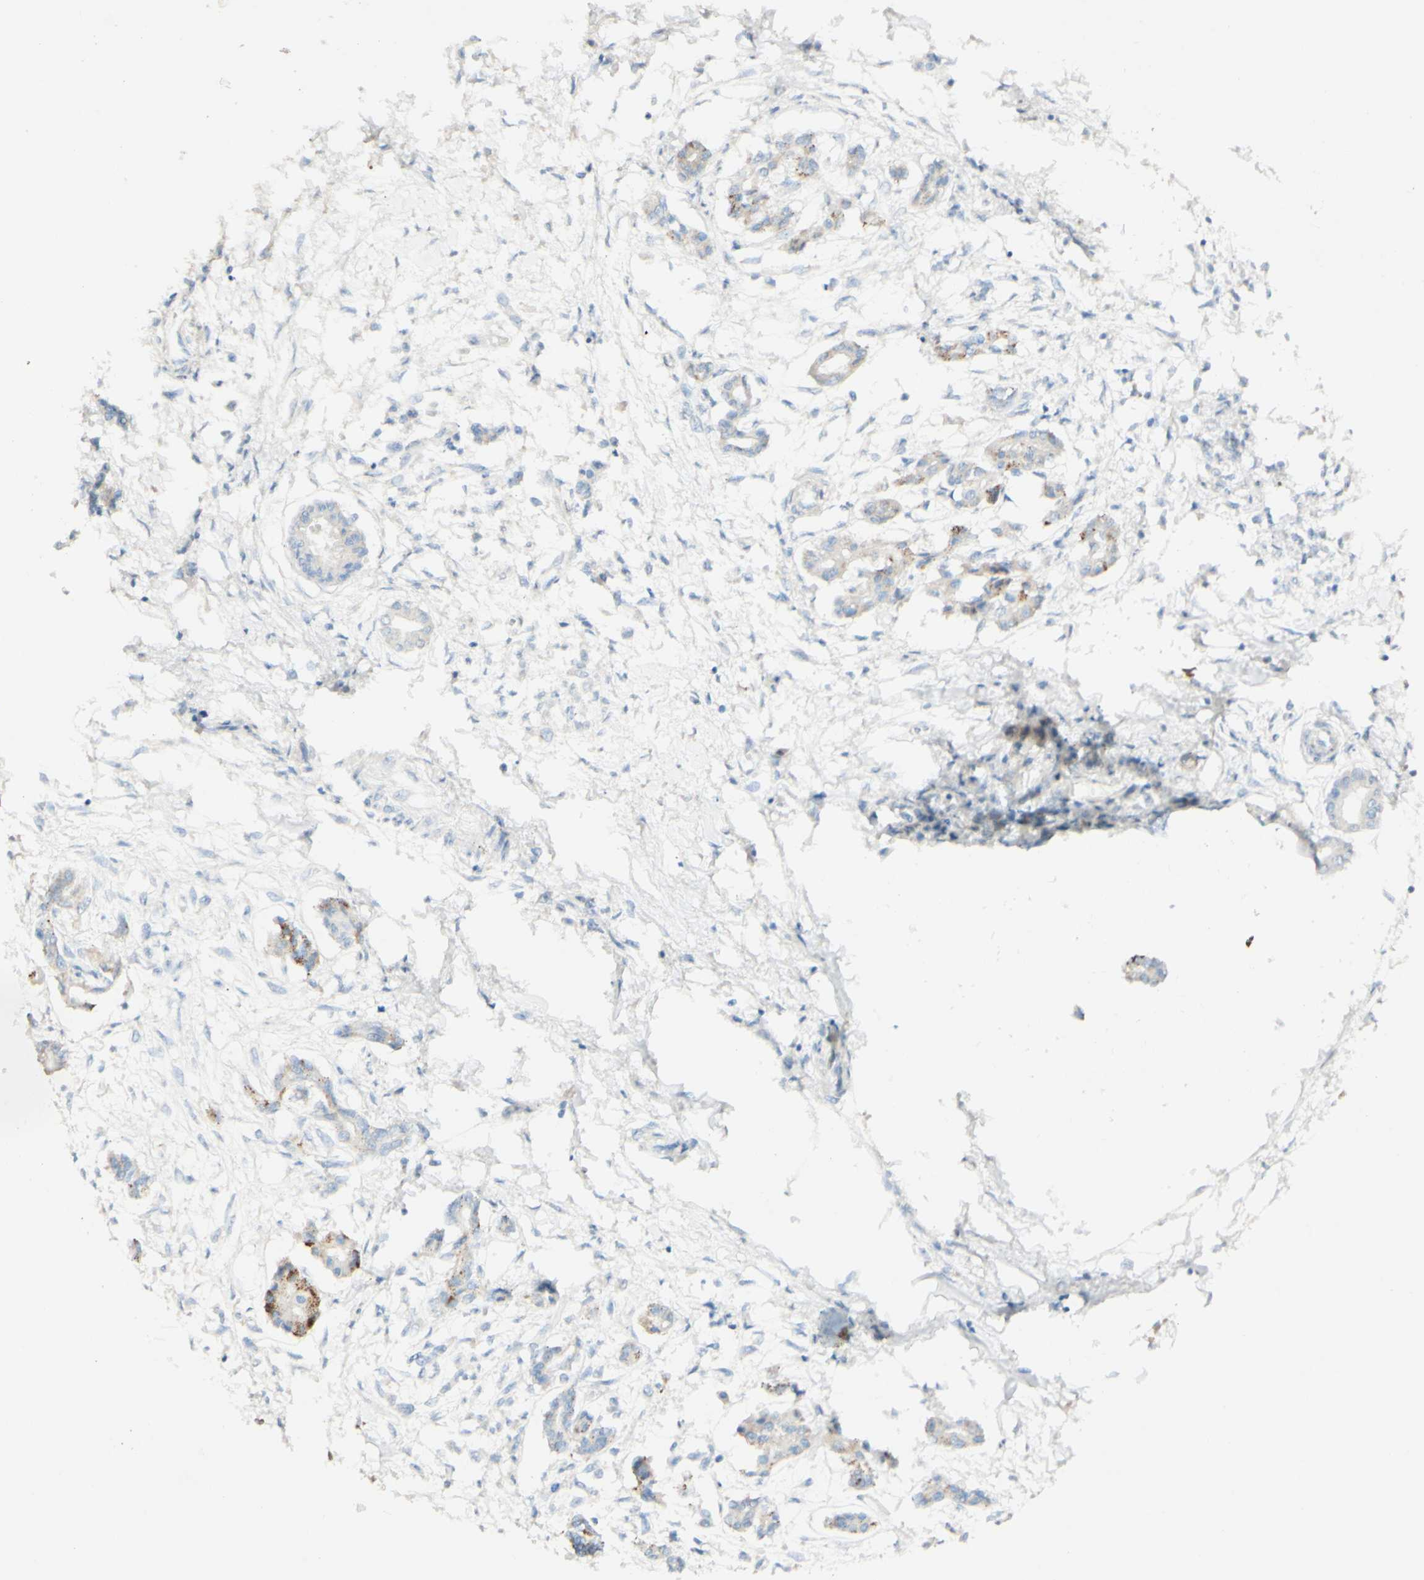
{"staining": {"intensity": "strong", "quantity": "<25%", "location": "cytoplasmic/membranous"}, "tissue": "pancreatic cancer", "cell_type": "Tumor cells", "image_type": "cancer", "snomed": [{"axis": "morphology", "description": "Adenocarcinoma, NOS"}, {"axis": "topography", "description": "Pancreas"}], "caption": "The image demonstrates staining of pancreatic cancer (adenocarcinoma), revealing strong cytoplasmic/membranous protein expression (brown color) within tumor cells.", "gene": "FGF4", "patient": {"sex": "male", "age": 56}}